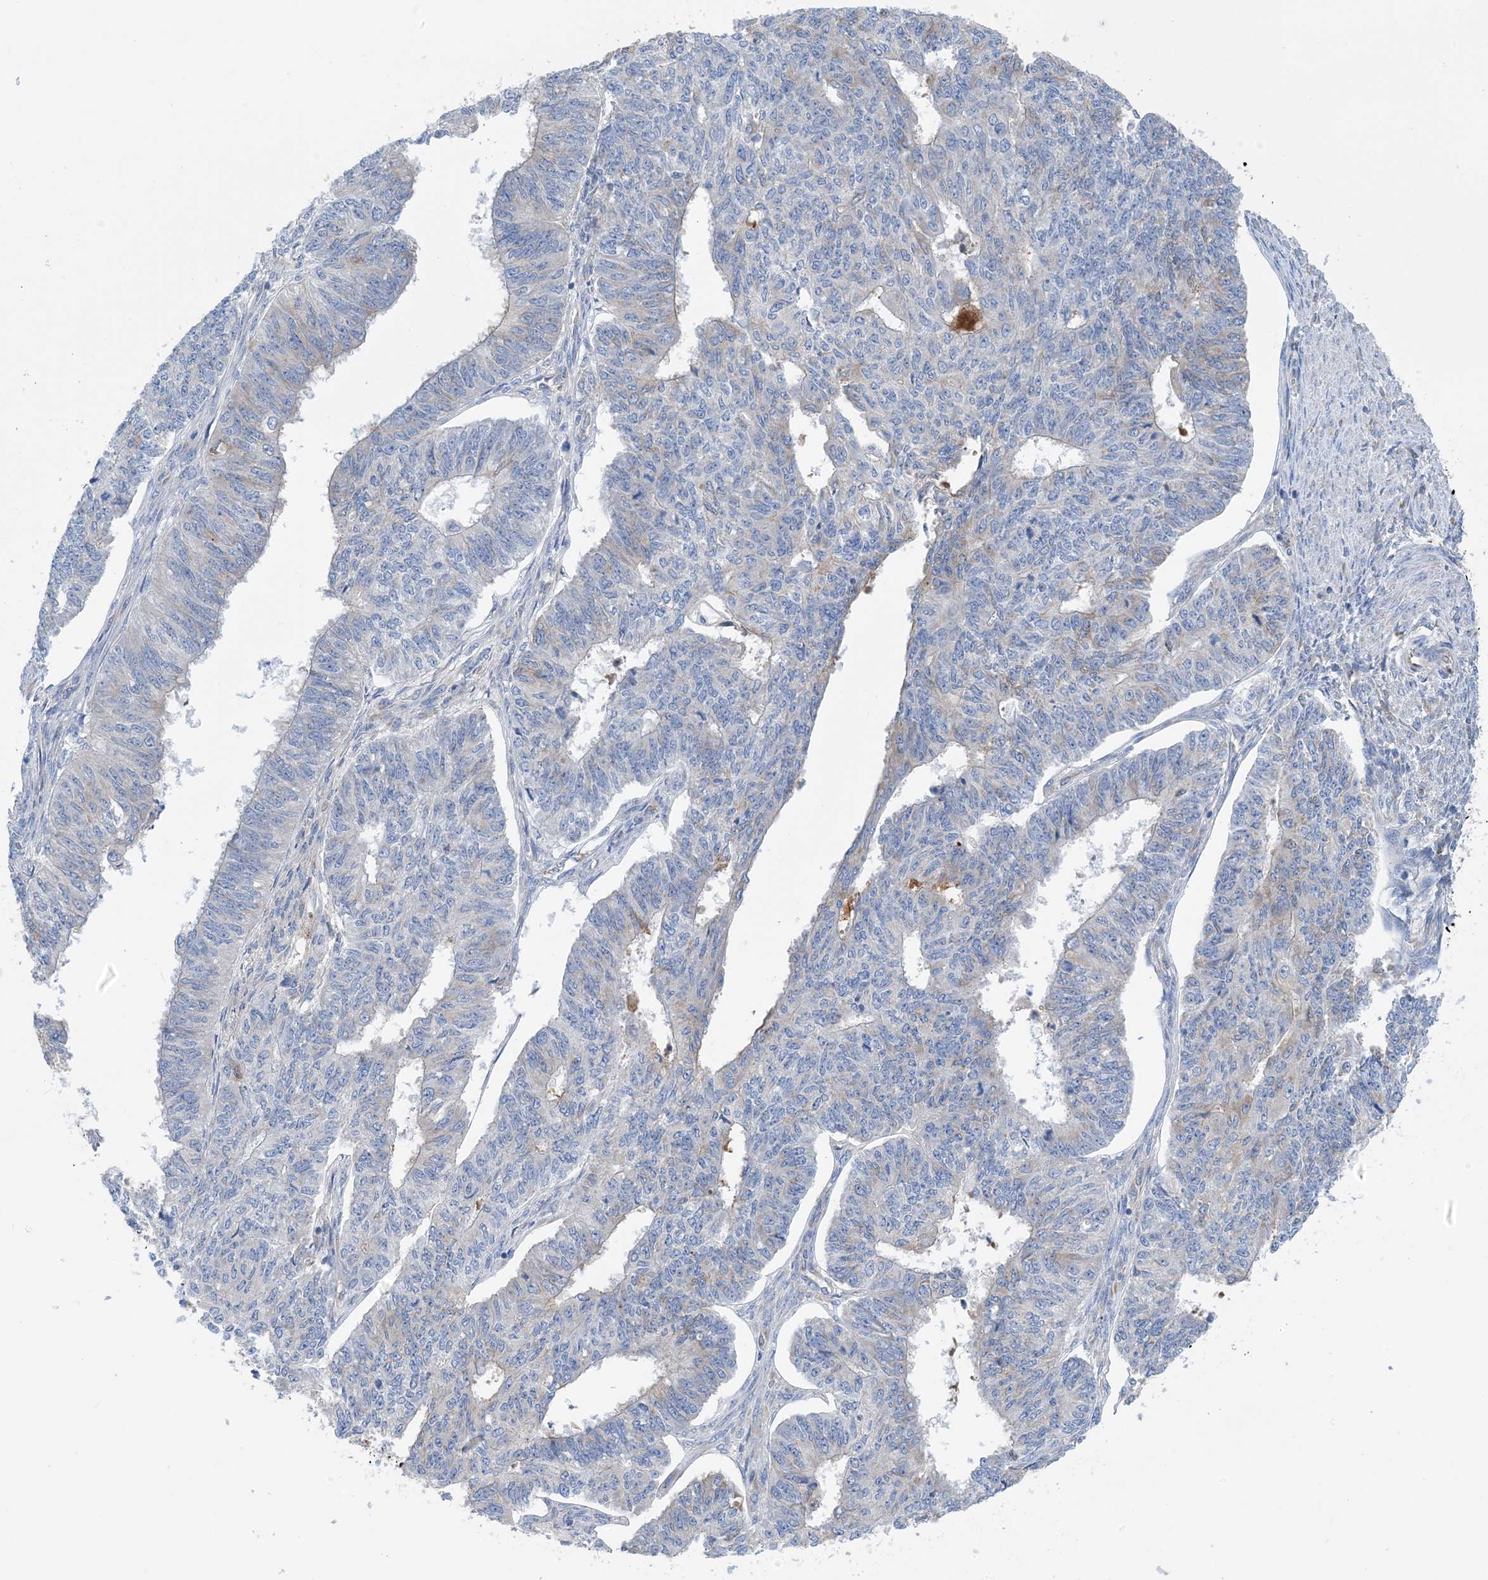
{"staining": {"intensity": "weak", "quantity": "<25%", "location": "cytoplasmic/membranous"}, "tissue": "endometrial cancer", "cell_type": "Tumor cells", "image_type": "cancer", "snomed": [{"axis": "morphology", "description": "Adenocarcinoma, NOS"}, {"axis": "topography", "description": "Endometrium"}], "caption": "Micrograph shows no protein positivity in tumor cells of endometrial adenocarcinoma tissue.", "gene": "SLC5A11", "patient": {"sex": "female", "age": 32}}